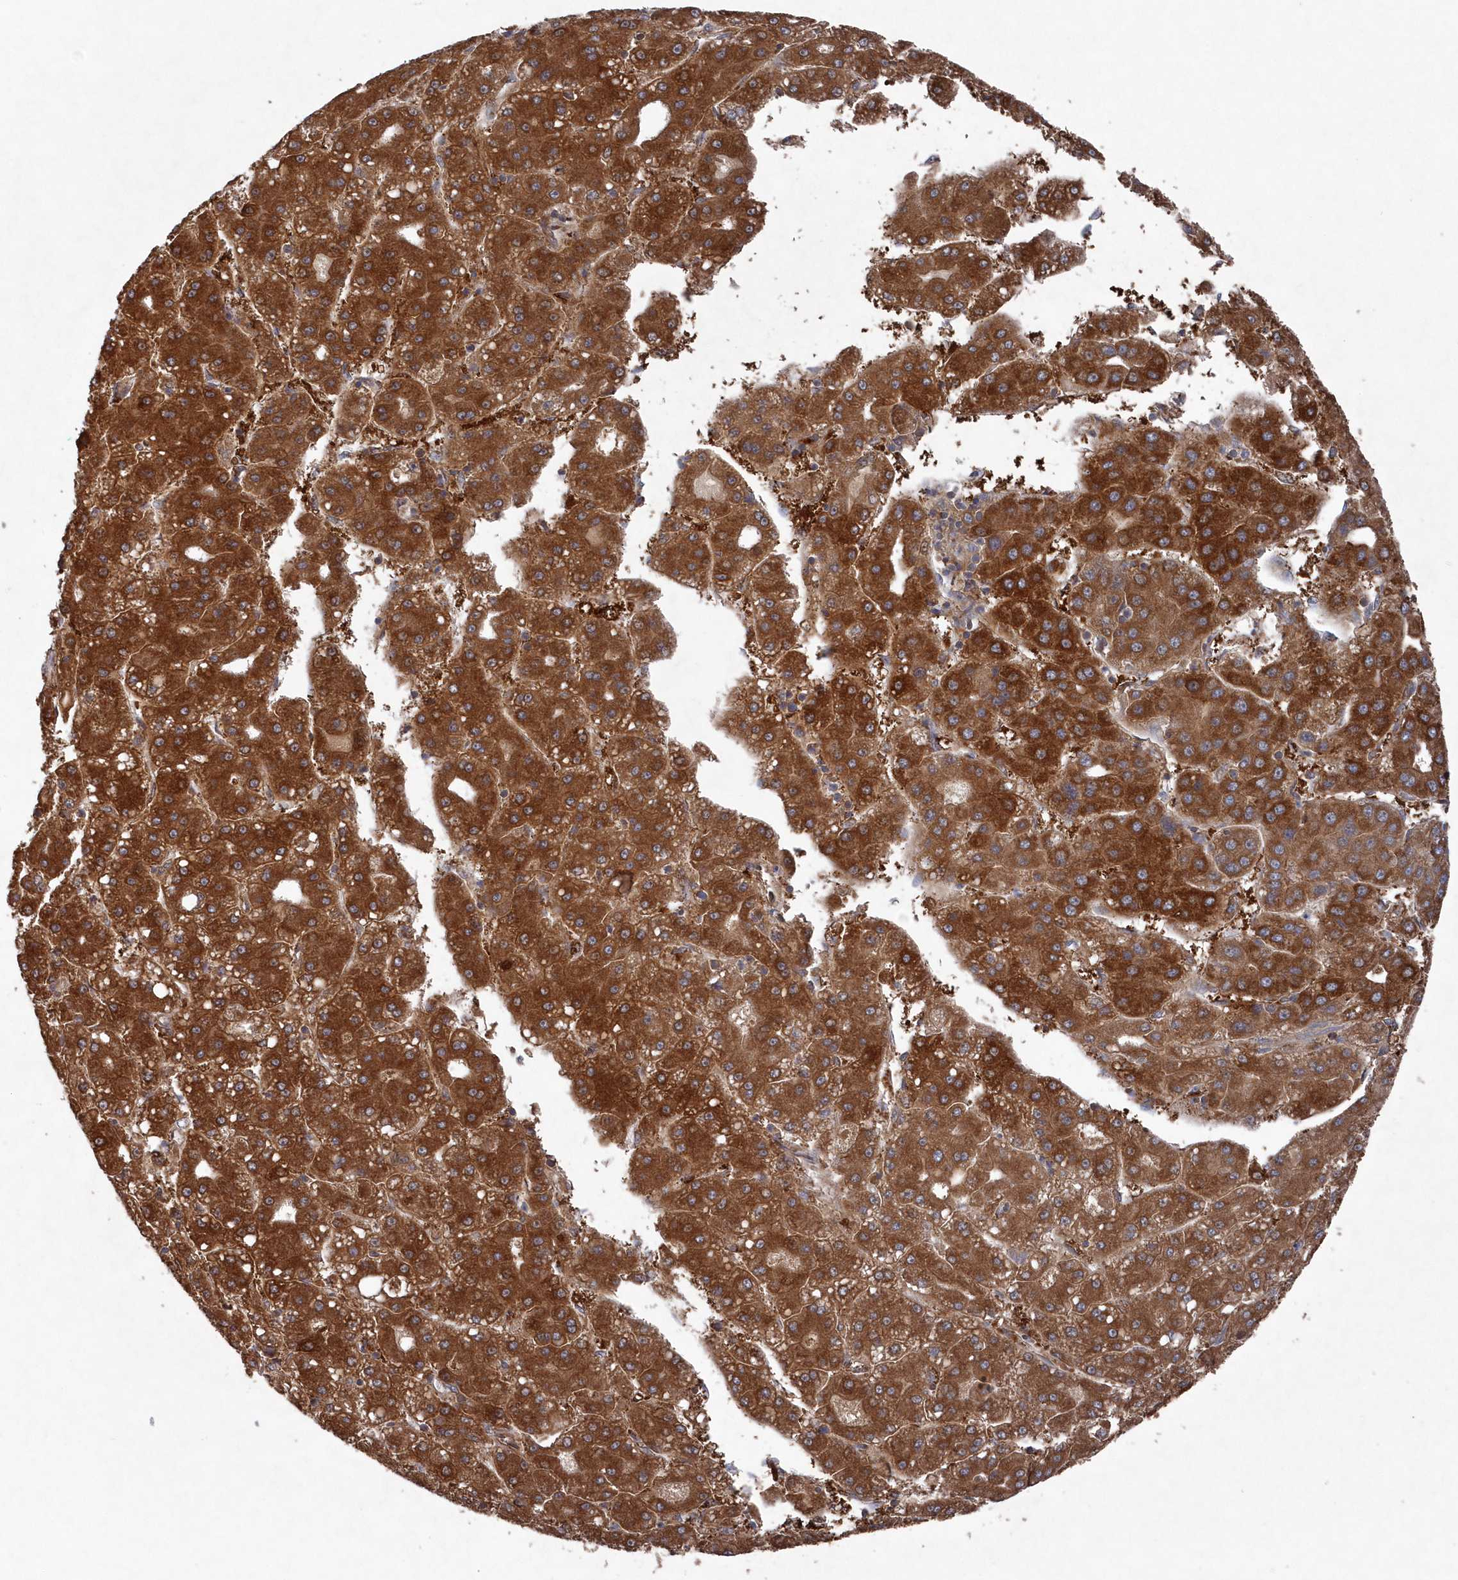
{"staining": {"intensity": "strong", "quantity": ">75%", "location": "cytoplasmic/membranous"}, "tissue": "liver cancer", "cell_type": "Tumor cells", "image_type": "cancer", "snomed": [{"axis": "morphology", "description": "Carcinoma, Hepatocellular, NOS"}, {"axis": "topography", "description": "Liver"}], "caption": "Liver hepatocellular carcinoma stained for a protein displays strong cytoplasmic/membranous positivity in tumor cells. The staining was performed using DAB, with brown indicating positive protein expression. Nuclei are stained blue with hematoxylin.", "gene": "ASNSD1", "patient": {"sex": "male", "age": 65}}